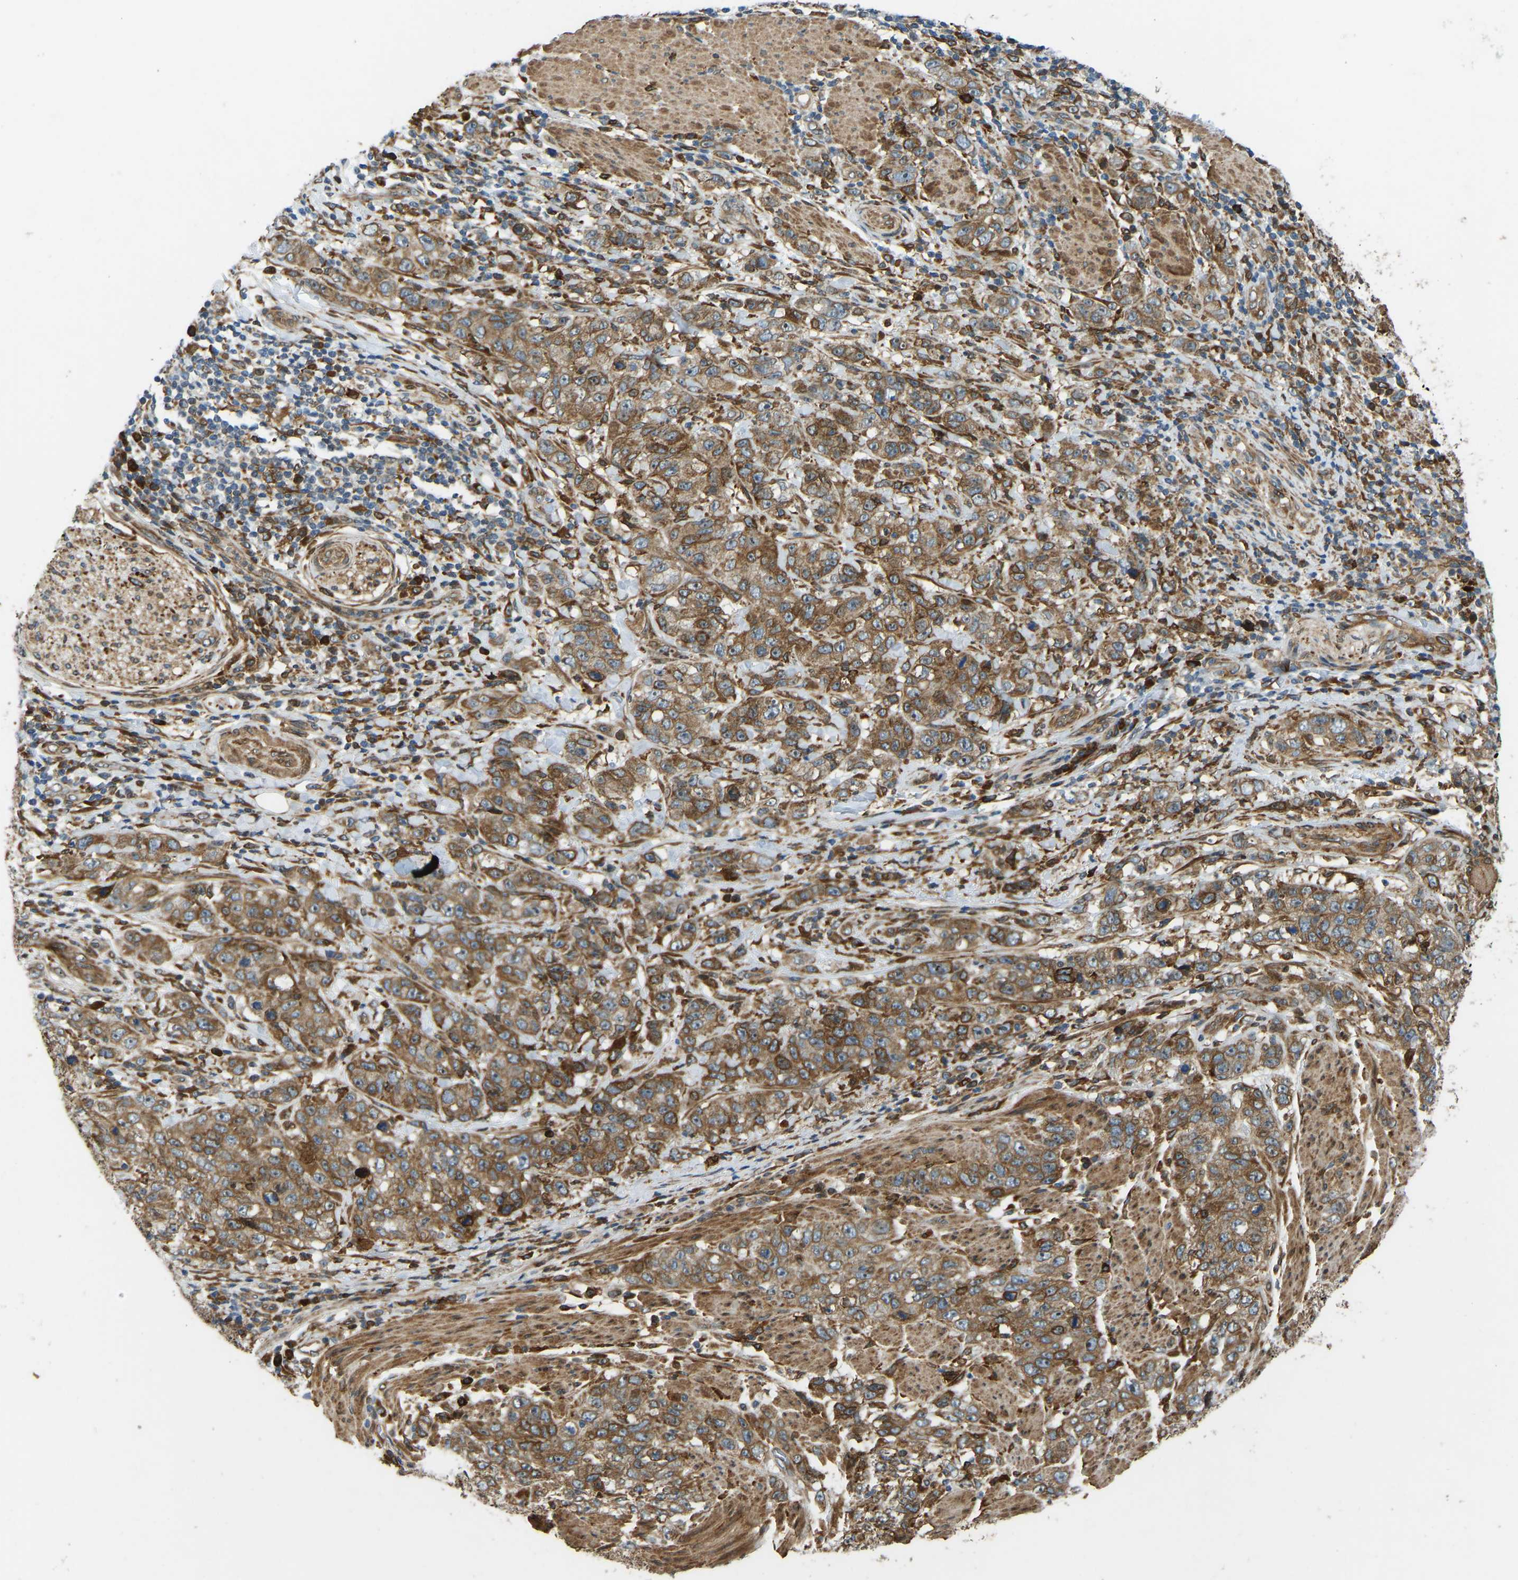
{"staining": {"intensity": "moderate", "quantity": ">75%", "location": "cytoplasmic/membranous"}, "tissue": "stomach cancer", "cell_type": "Tumor cells", "image_type": "cancer", "snomed": [{"axis": "morphology", "description": "Adenocarcinoma, NOS"}, {"axis": "topography", "description": "Stomach"}], "caption": "IHC image of neoplastic tissue: human adenocarcinoma (stomach) stained using IHC demonstrates medium levels of moderate protein expression localized specifically in the cytoplasmic/membranous of tumor cells, appearing as a cytoplasmic/membranous brown color.", "gene": "OS9", "patient": {"sex": "male", "age": 48}}